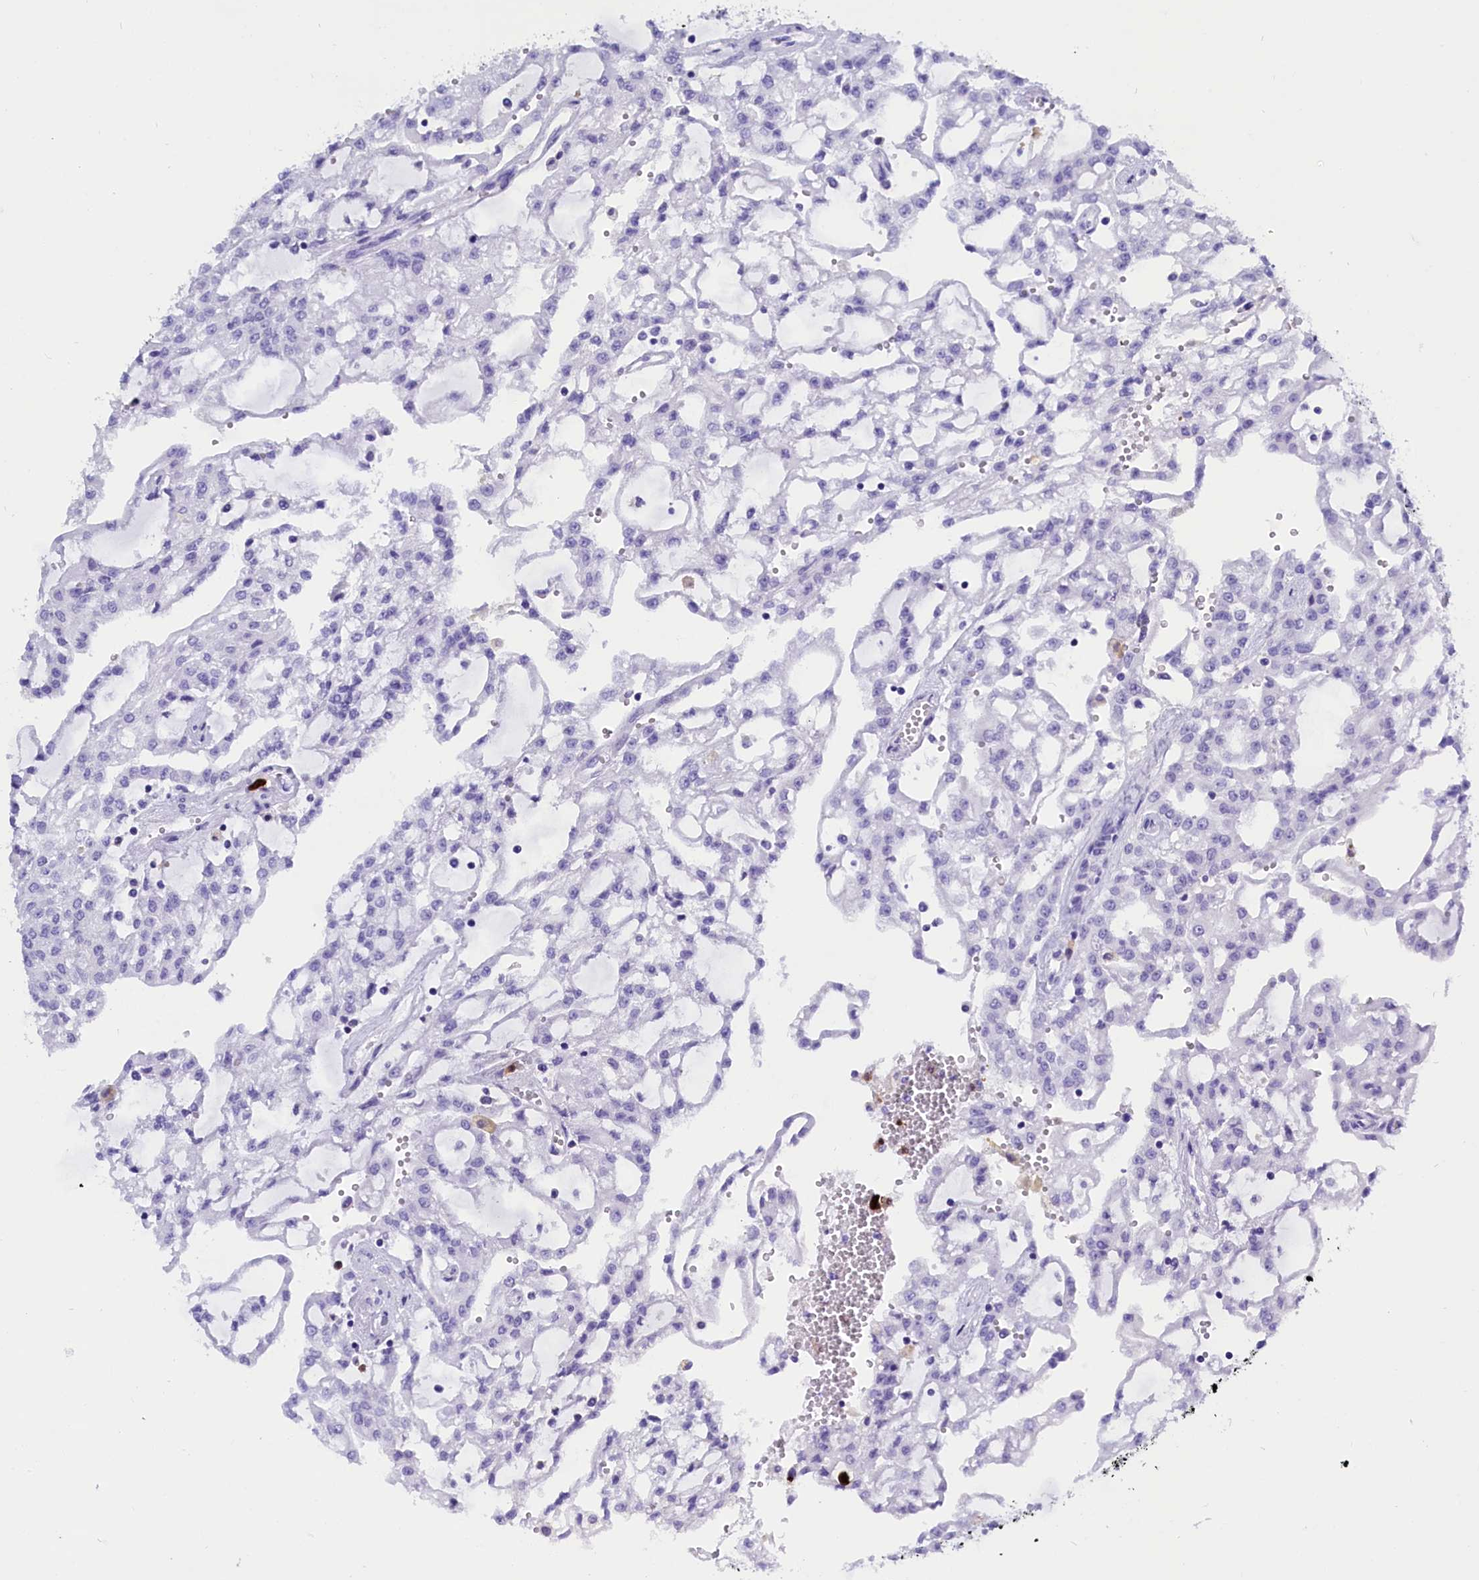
{"staining": {"intensity": "negative", "quantity": "none", "location": "none"}, "tissue": "renal cancer", "cell_type": "Tumor cells", "image_type": "cancer", "snomed": [{"axis": "morphology", "description": "Adenocarcinoma, NOS"}, {"axis": "topography", "description": "Kidney"}], "caption": "There is no significant staining in tumor cells of renal cancer.", "gene": "CLC", "patient": {"sex": "male", "age": 63}}